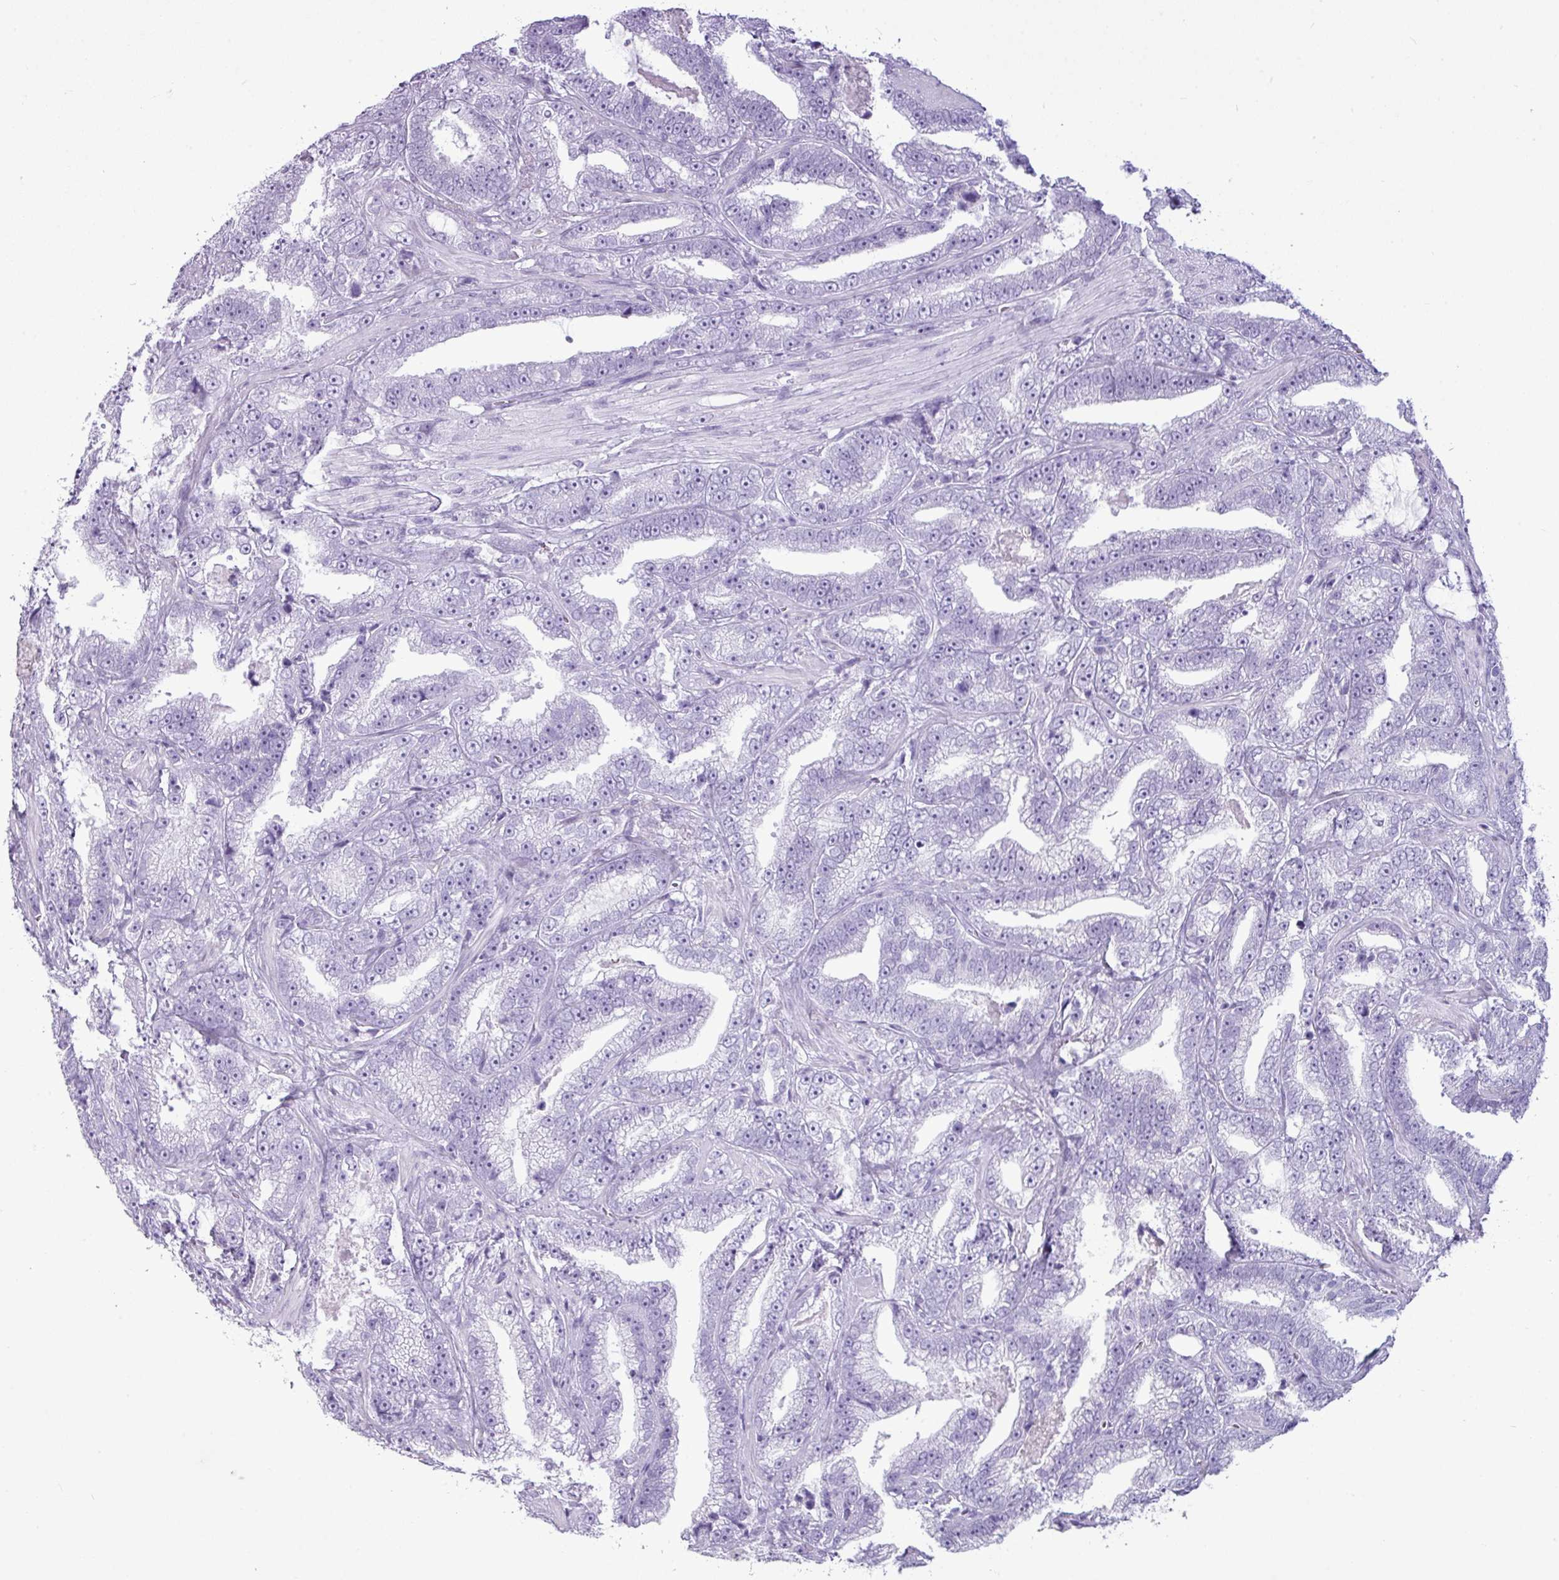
{"staining": {"intensity": "negative", "quantity": "none", "location": "none"}, "tissue": "prostate cancer", "cell_type": "Tumor cells", "image_type": "cancer", "snomed": [{"axis": "morphology", "description": "Adenocarcinoma, High grade"}, {"axis": "topography", "description": "Prostate and seminal vesicle, NOS"}], "caption": "Immunohistochemical staining of high-grade adenocarcinoma (prostate) reveals no significant expression in tumor cells.", "gene": "AMY1B", "patient": {"sex": "male", "age": 67}}